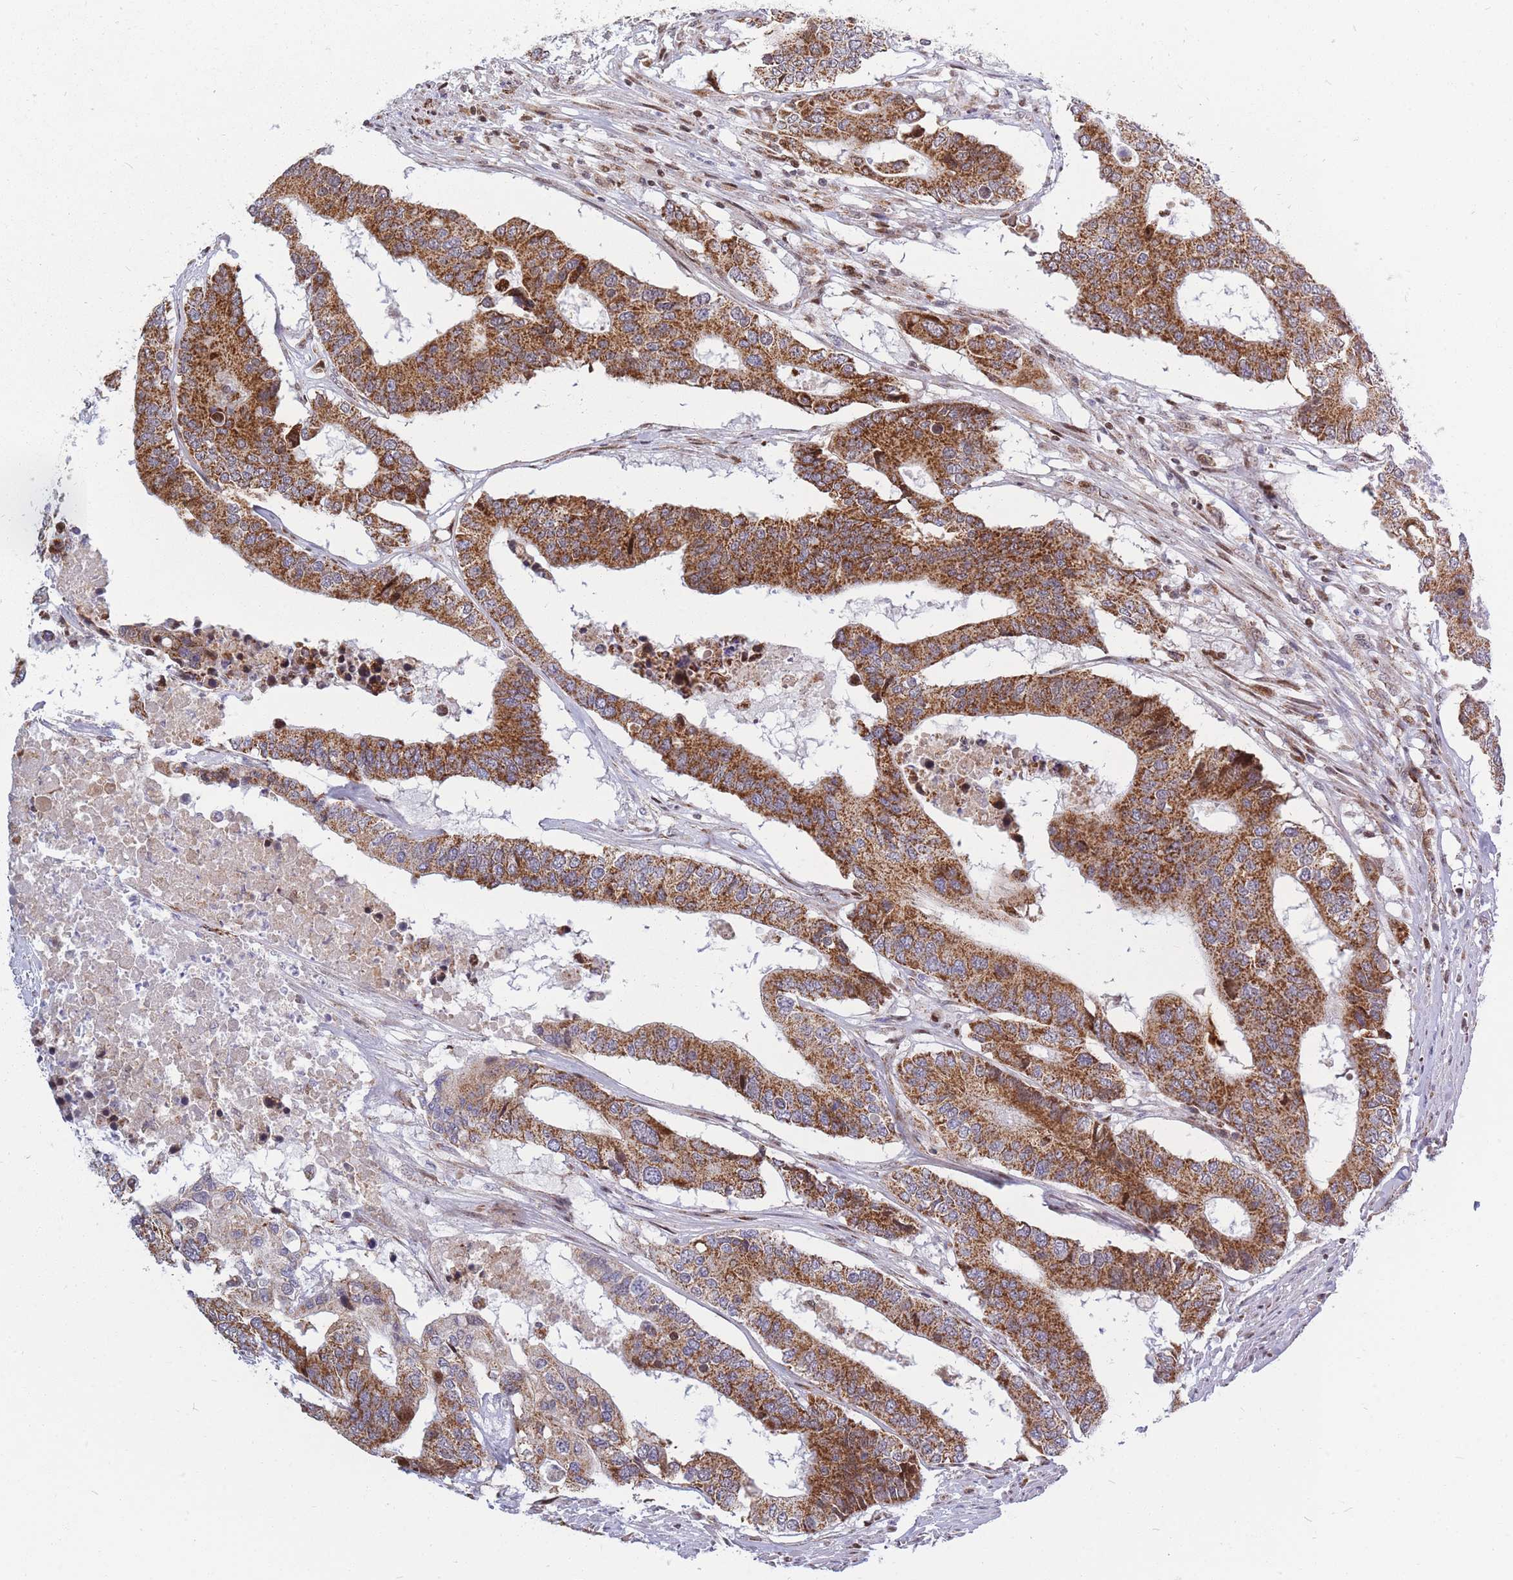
{"staining": {"intensity": "moderate", "quantity": ">75%", "location": "cytoplasmic/membranous"}, "tissue": "colorectal cancer", "cell_type": "Tumor cells", "image_type": "cancer", "snomed": [{"axis": "morphology", "description": "Adenocarcinoma, NOS"}, {"axis": "topography", "description": "Colon"}], "caption": "Protein staining reveals moderate cytoplasmic/membranous expression in approximately >75% of tumor cells in colorectal cancer (adenocarcinoma). The staining was performed using DAB to visualize the protein expression in brown, while the nuclei were stained in blue with hematoxylin (Magnification: 20x).", "gene": "MOB4", "patient": {"sex": "male", "age": 77}}